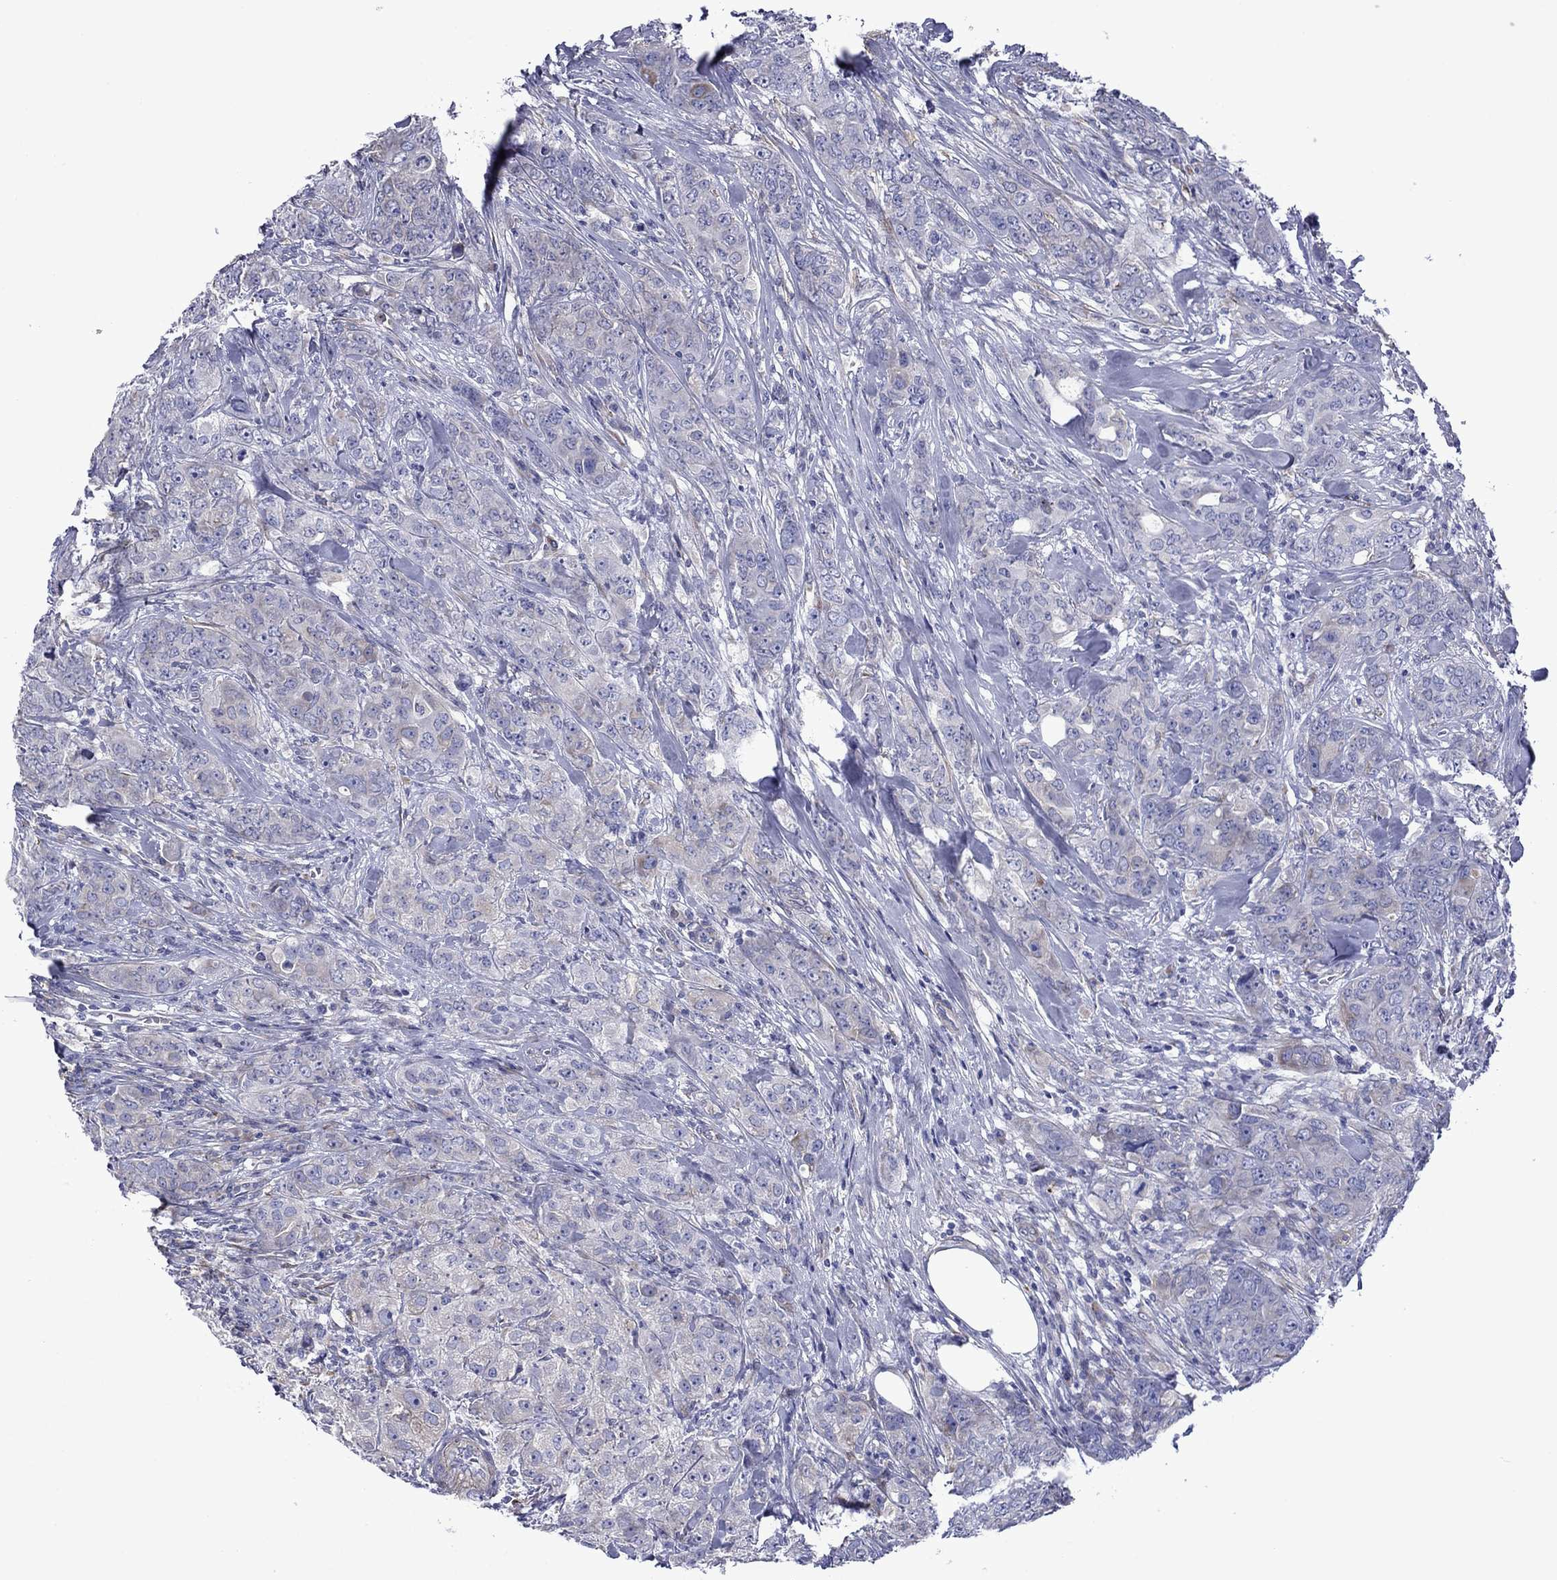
{"staining": {"intensity": "negative", "quantity": "none", "location": "none"}, "tissue": "breast cancer", "cell_type": "Tumor cells", "image_type": "cancer", "snomed": [{"axis": "morphology", "description": "Duct carcinoma"}, {"axis": "topography", "description": "Breast"}], "caption": "High magnification brightfield microscopy of breast cancer (infiltrating ductal carcinoma) stained with DAB (3,3'-diaminobenzidine) (brown) and counterstained with hematoxylin (blue): tumor cells show no significant positivity.", "gene": "HSPG2", "patient": {"sex": "female", "age": 43}}